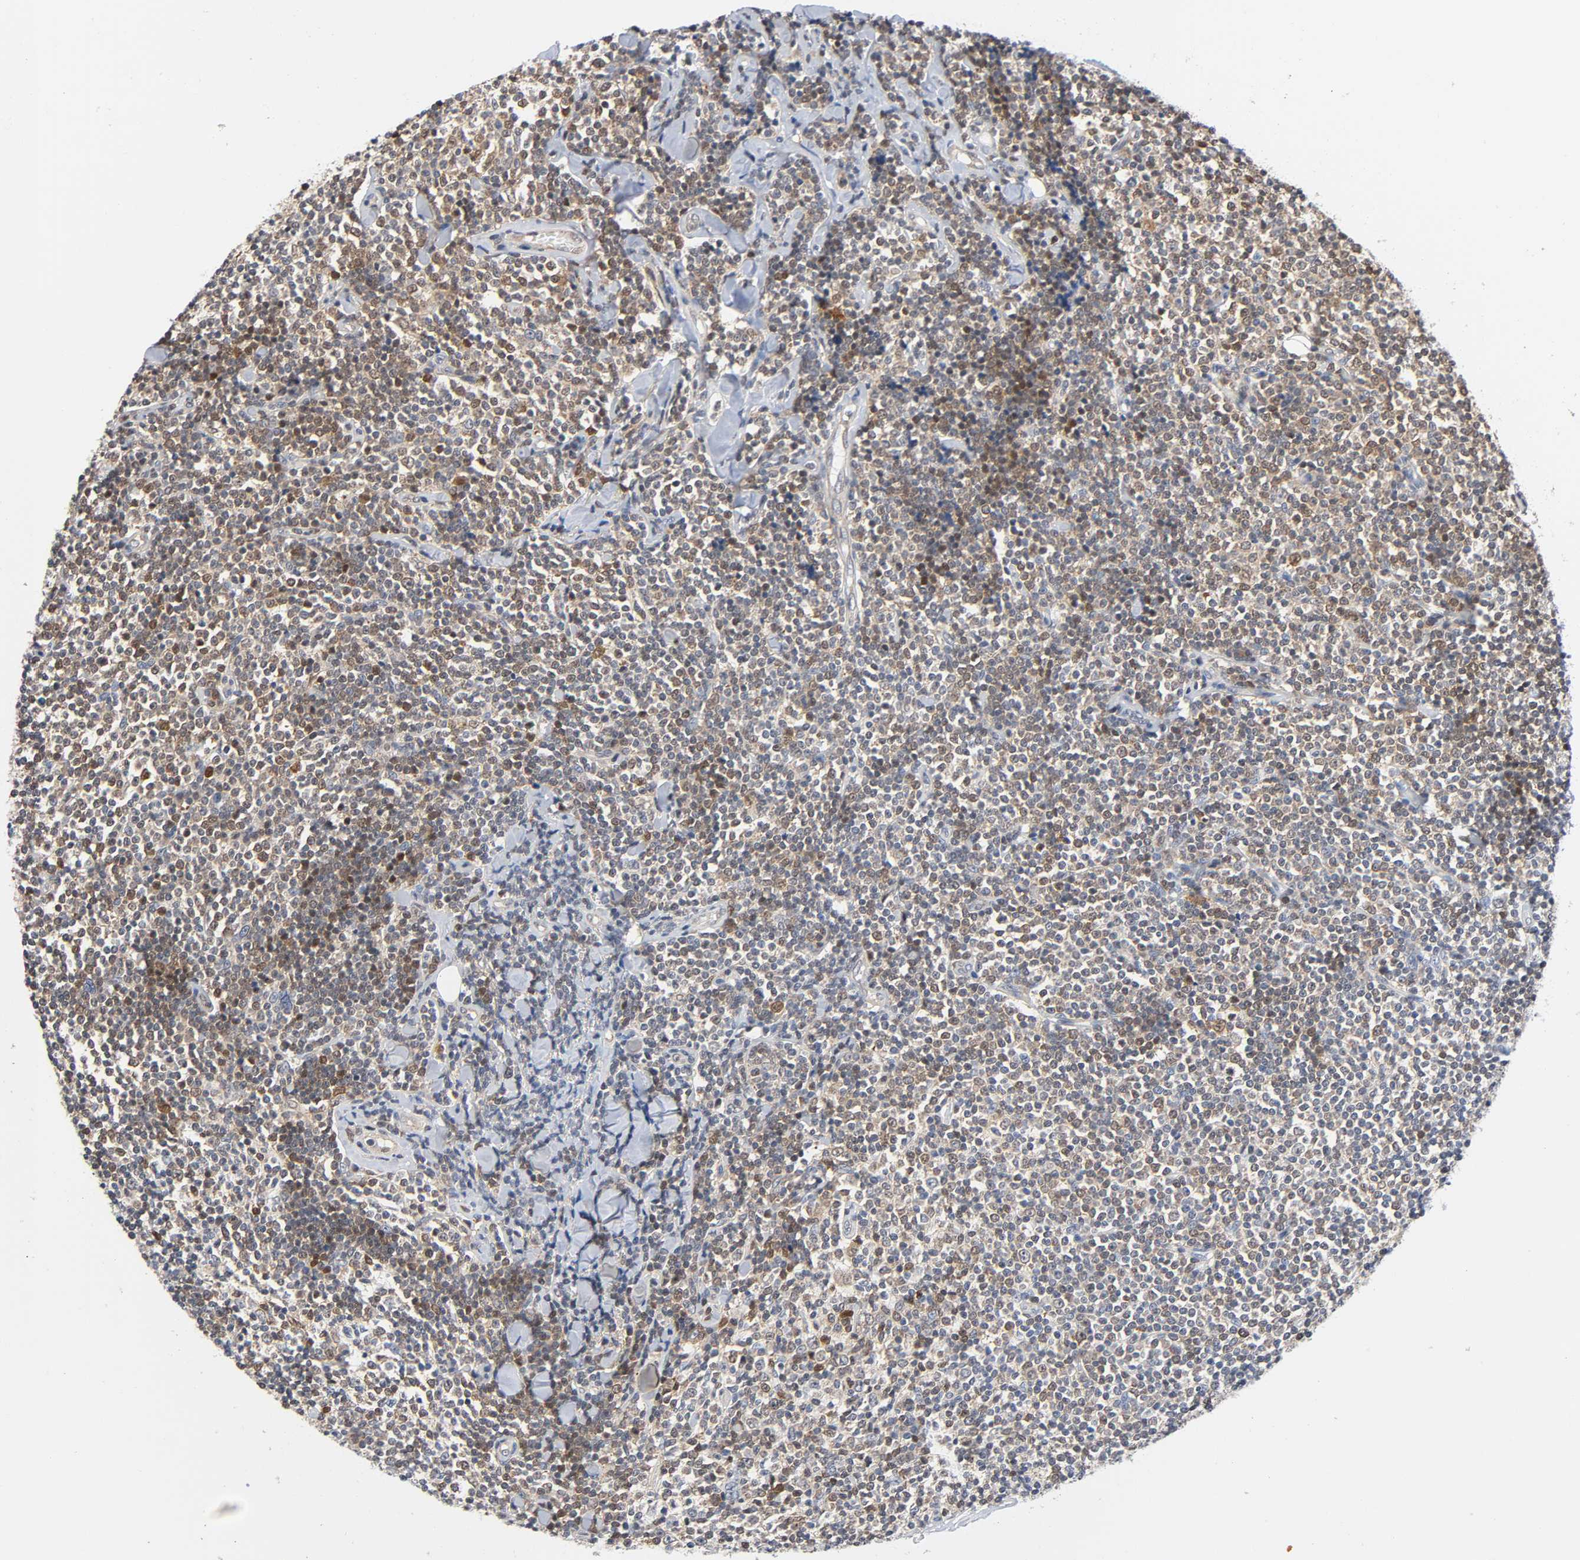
{"staining": {"intensity": "moderate", "quantity": "25%-75%", "location": "cytoplasmic/membranous,nuclear"}, "tissue": "lymphoma", "cell_type": "Tumor cells", "image_type": "cancer", "snomed": [{"axis": "morphology", "description": "Malignant lymphoma, non-Hodgkin's type, Low grade"}, {"axis": "topography", "description": "Soft tissue"}], "caption": "Immunohistochemistry of lymphoma displays medium levels of moderate cytoplasmic/membranous and nuclear staining in about 25%-75% of tumor cells. (brown staining indicates protein expression, while blue staining denotes nuclei).", "gene": "CASP9", "patient": {"sex": "male", "age": 92}}